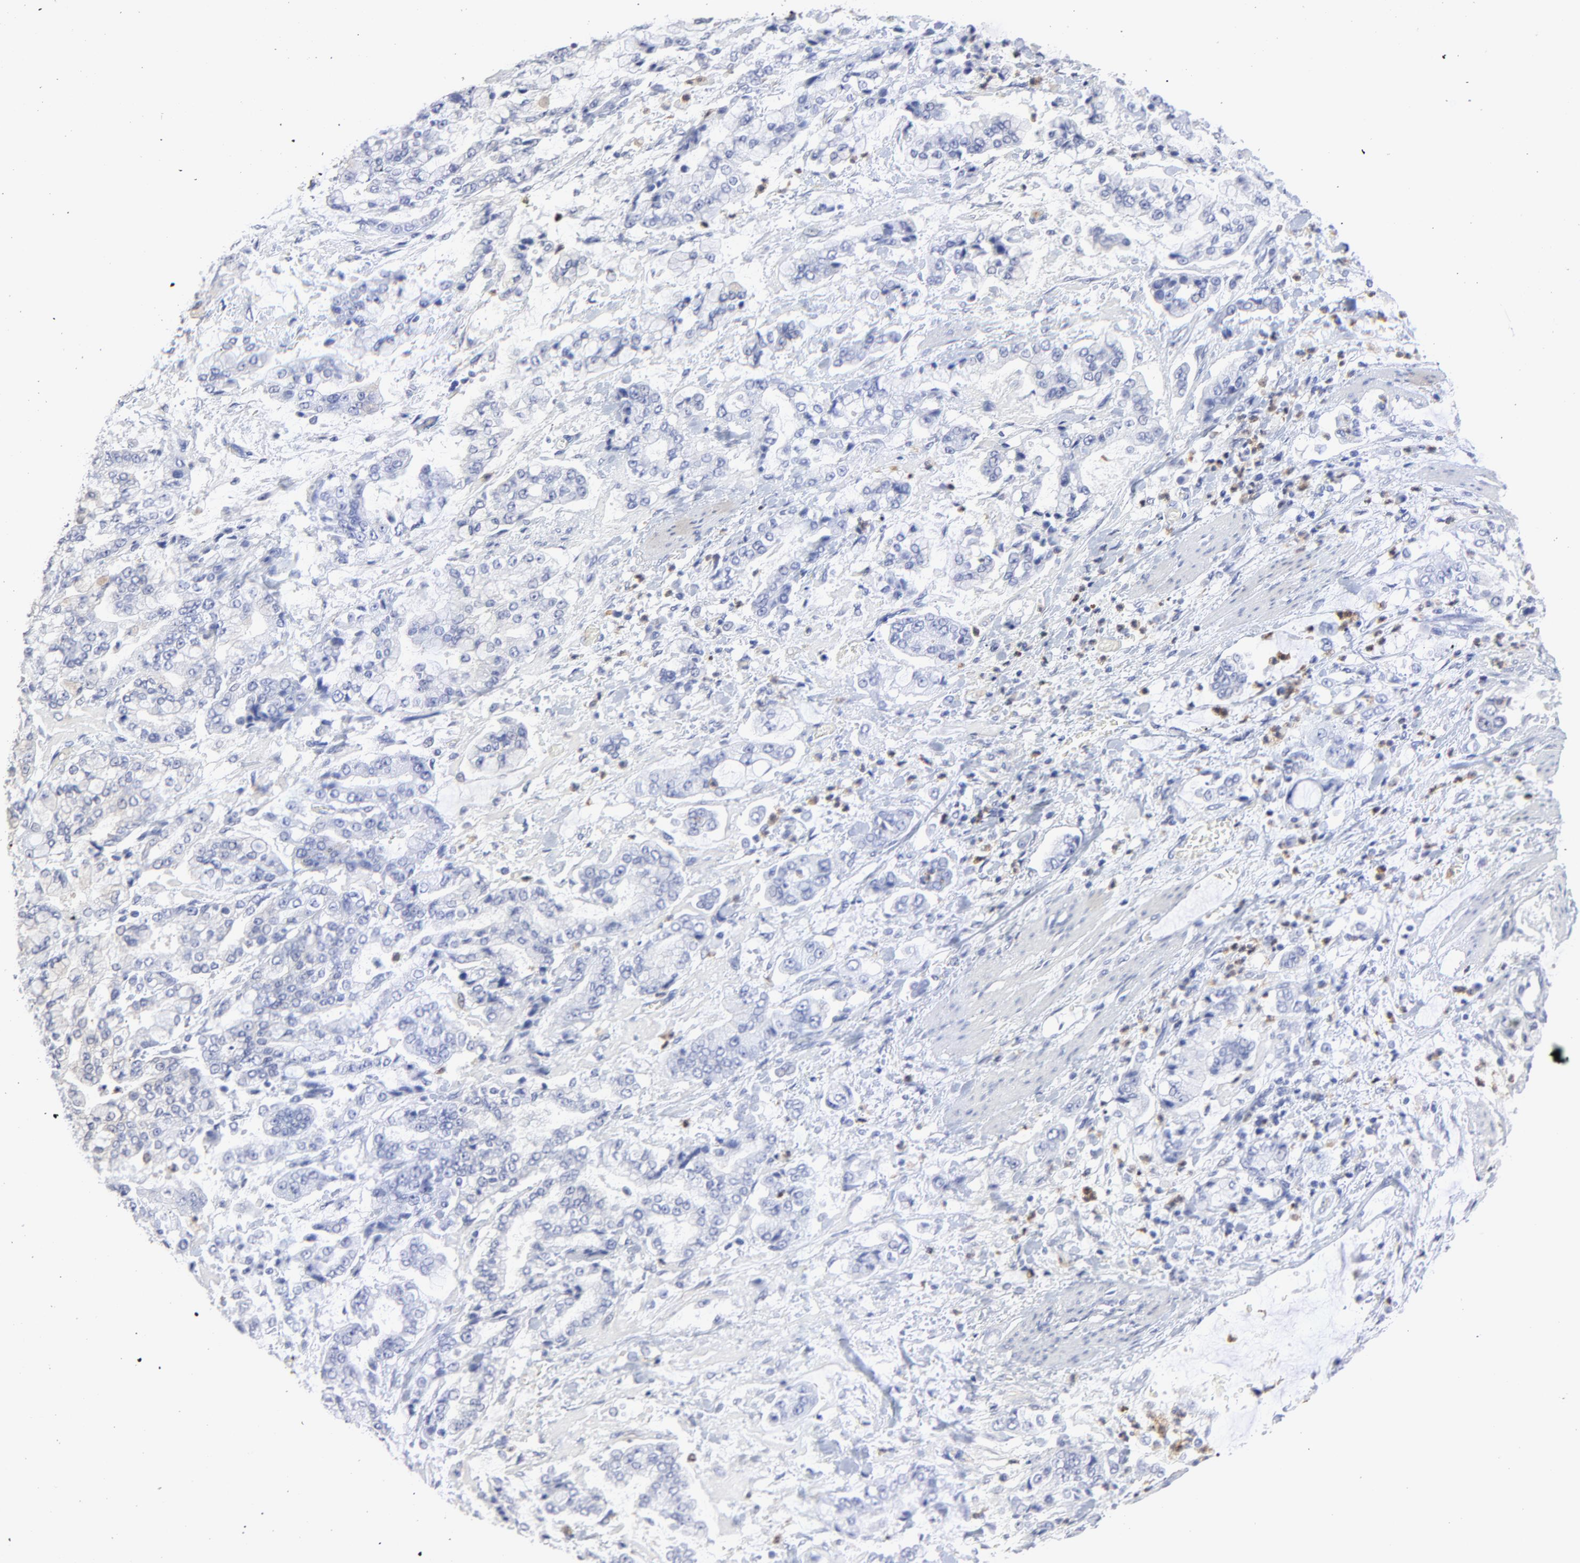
{"staining": {"intensity": "negative", "quantity": "none", "location": "none"}, "tissue": "stomach cancer", "cell_type": "Tumor cells", "image_type": "cancer", "snomed": [{"axis": "morphology", "description": "Normal tissue, NOS"}, {"axis": "morphology", "description": "Adenocarcinoma, NOS"}, {"axis": "topography", "description": "Stomach, upper"}, {"axis": "topography", "description": "Stomach"}], "caption": "Tumor cells are negative for brown protein staining in adenocarcinoma (stomach).", "gene": "SMARCA1", "patient": {"sex": "male", "age": 76}}